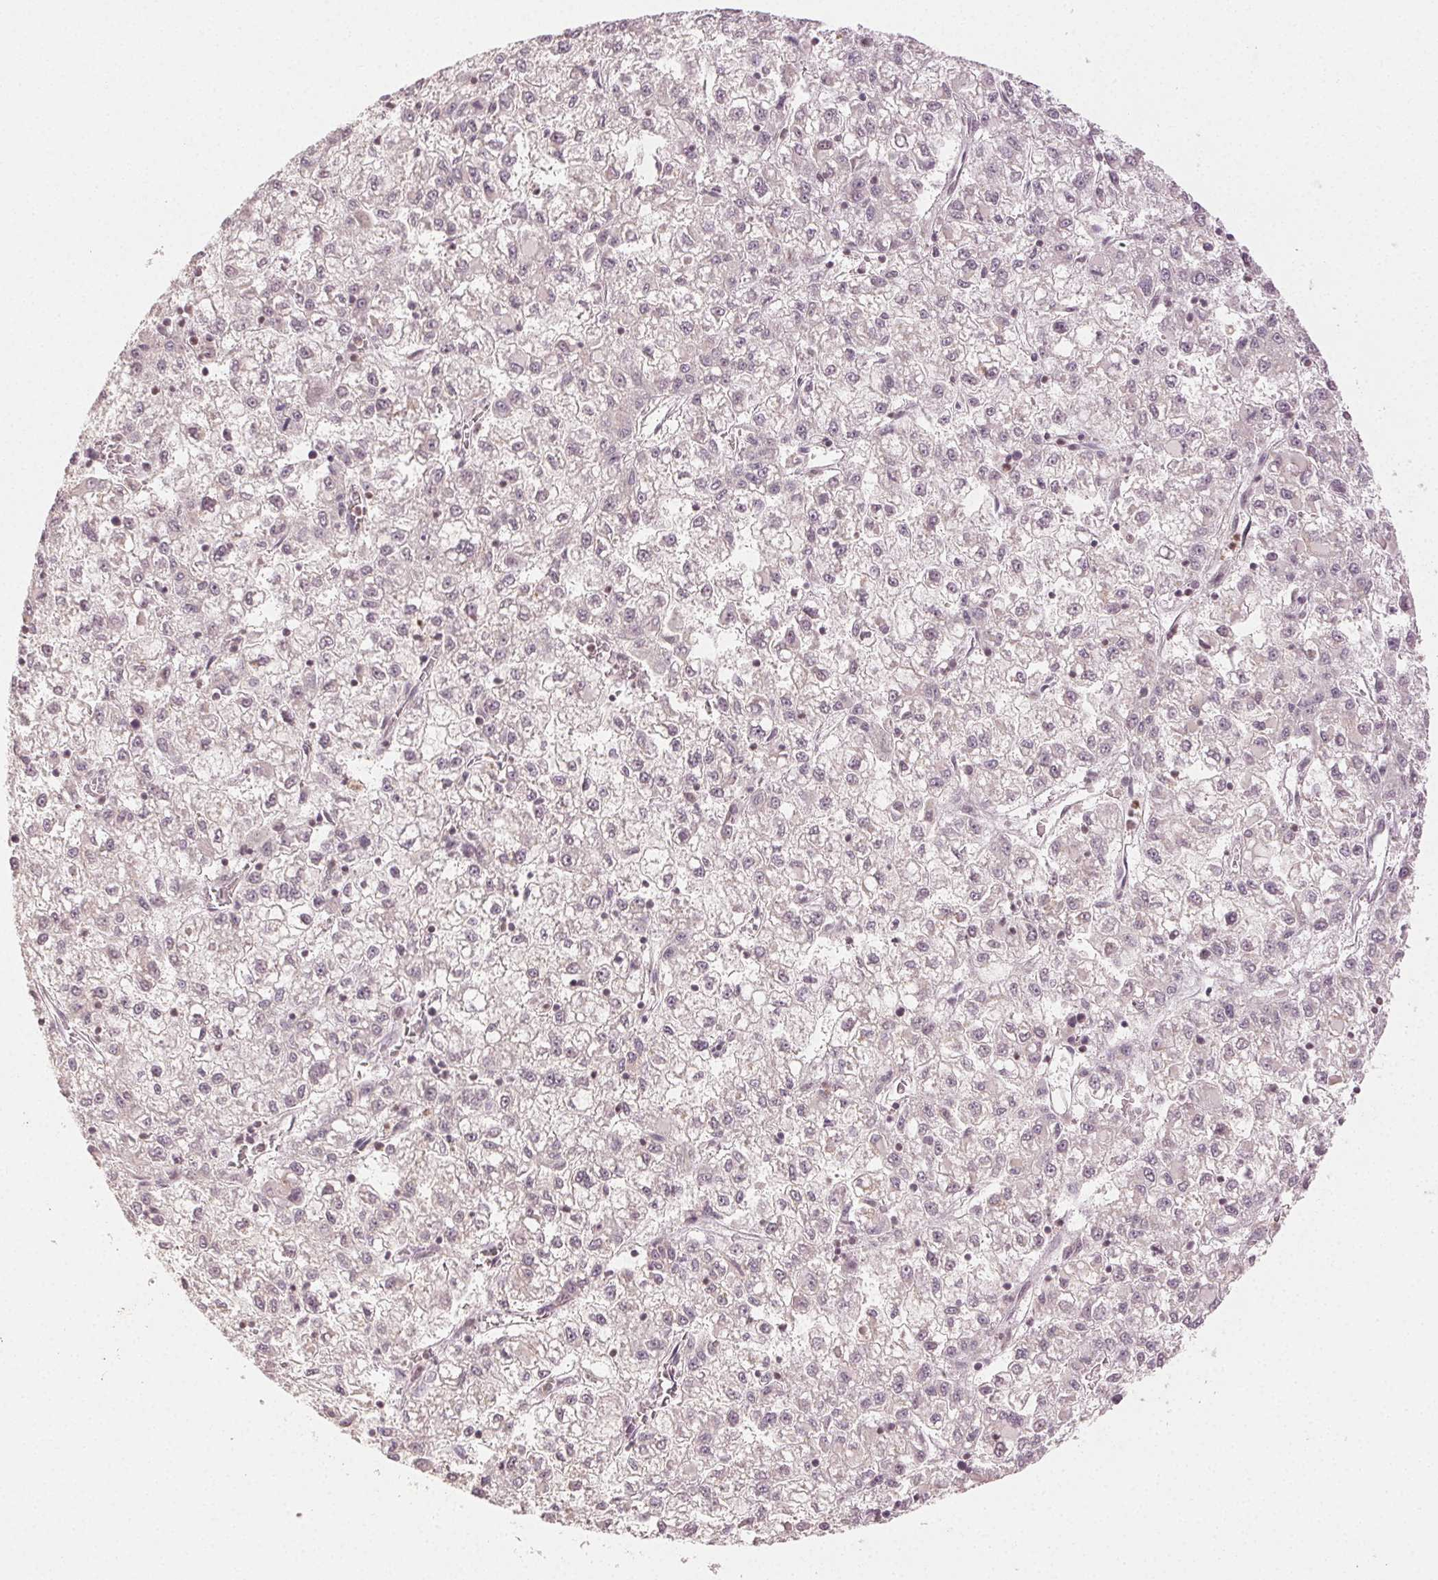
{"staining": {"intensity": "negative", "quantity": "none", "location": "none"}, "tissue": "liver cancer", "cell_type": "Tumor cells", "image_type": "cancer", "snomed": [{"axis": "morphology", "description": "Carcinoma, Hepatocellular, NOS"}, {"axis": "topography", "description": "Liver"}], "caption": "Immunohistochemical staining of liver hepatocellular carcinoma shows no significant staining in tumor cells.", "gene": "MAPK14", "patient": {"sex": "male", "age": 40}}